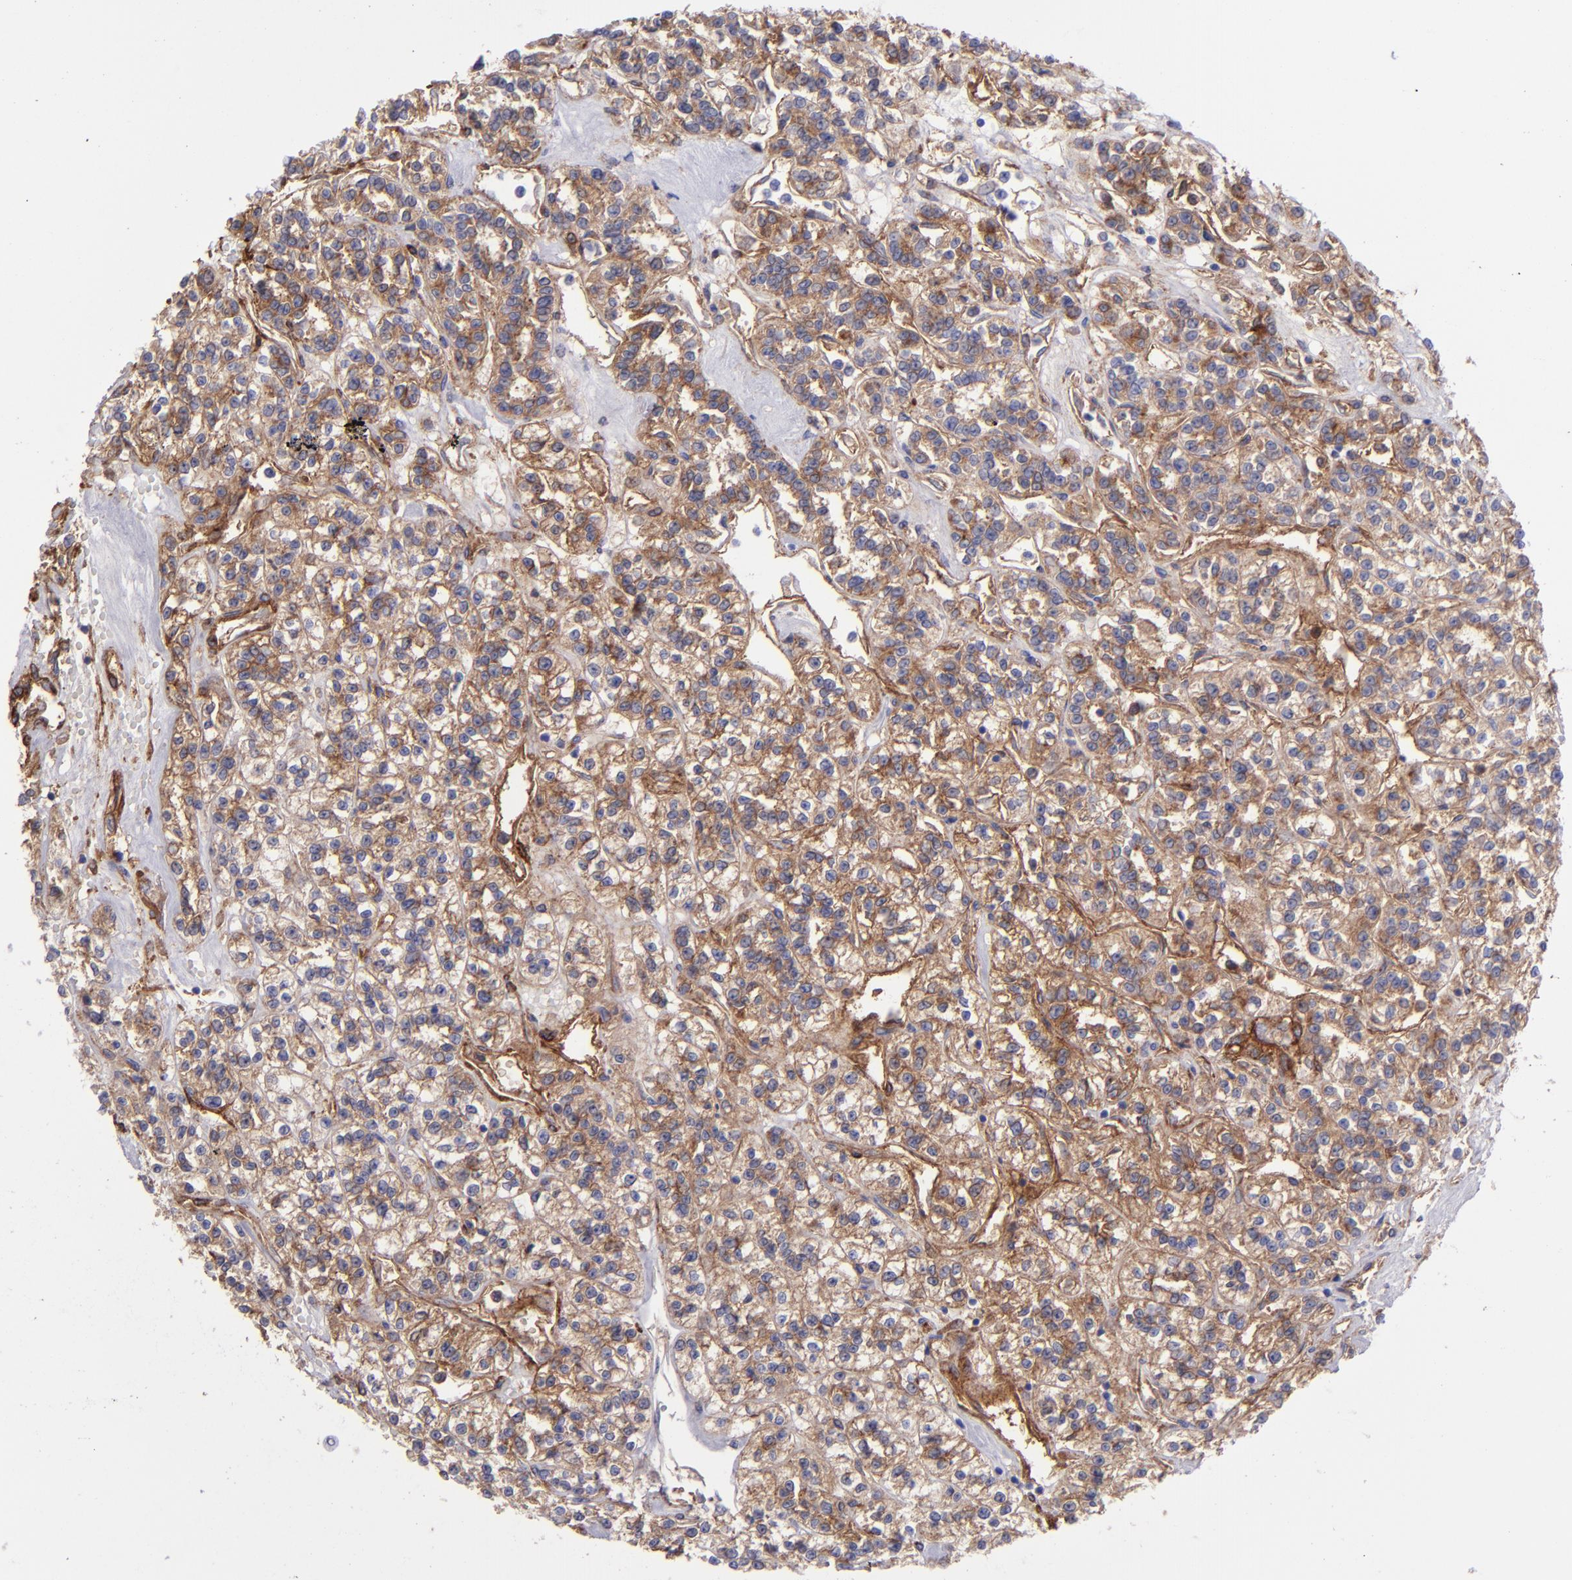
{"staining": {"intensity": "moderate", "quantity": ">75%", "location": "cytoplasmic/membranous"}, "tissue": "renal cancer", "cell_type": "Tumor cells", "image_type": "cancer", "snomed": [{"axis": "morphology", "description": "Adenocarcinoma, NOS"}, {"axis": "topography", "description": "Kidney"}], "caption": "Renal adenocarcinoma stained for a protein displays moderate cytoplasmic/membranous positivity in tumor cells.", "gene": "ITGAV", "patient": {"sex": "female", "age": 76}}